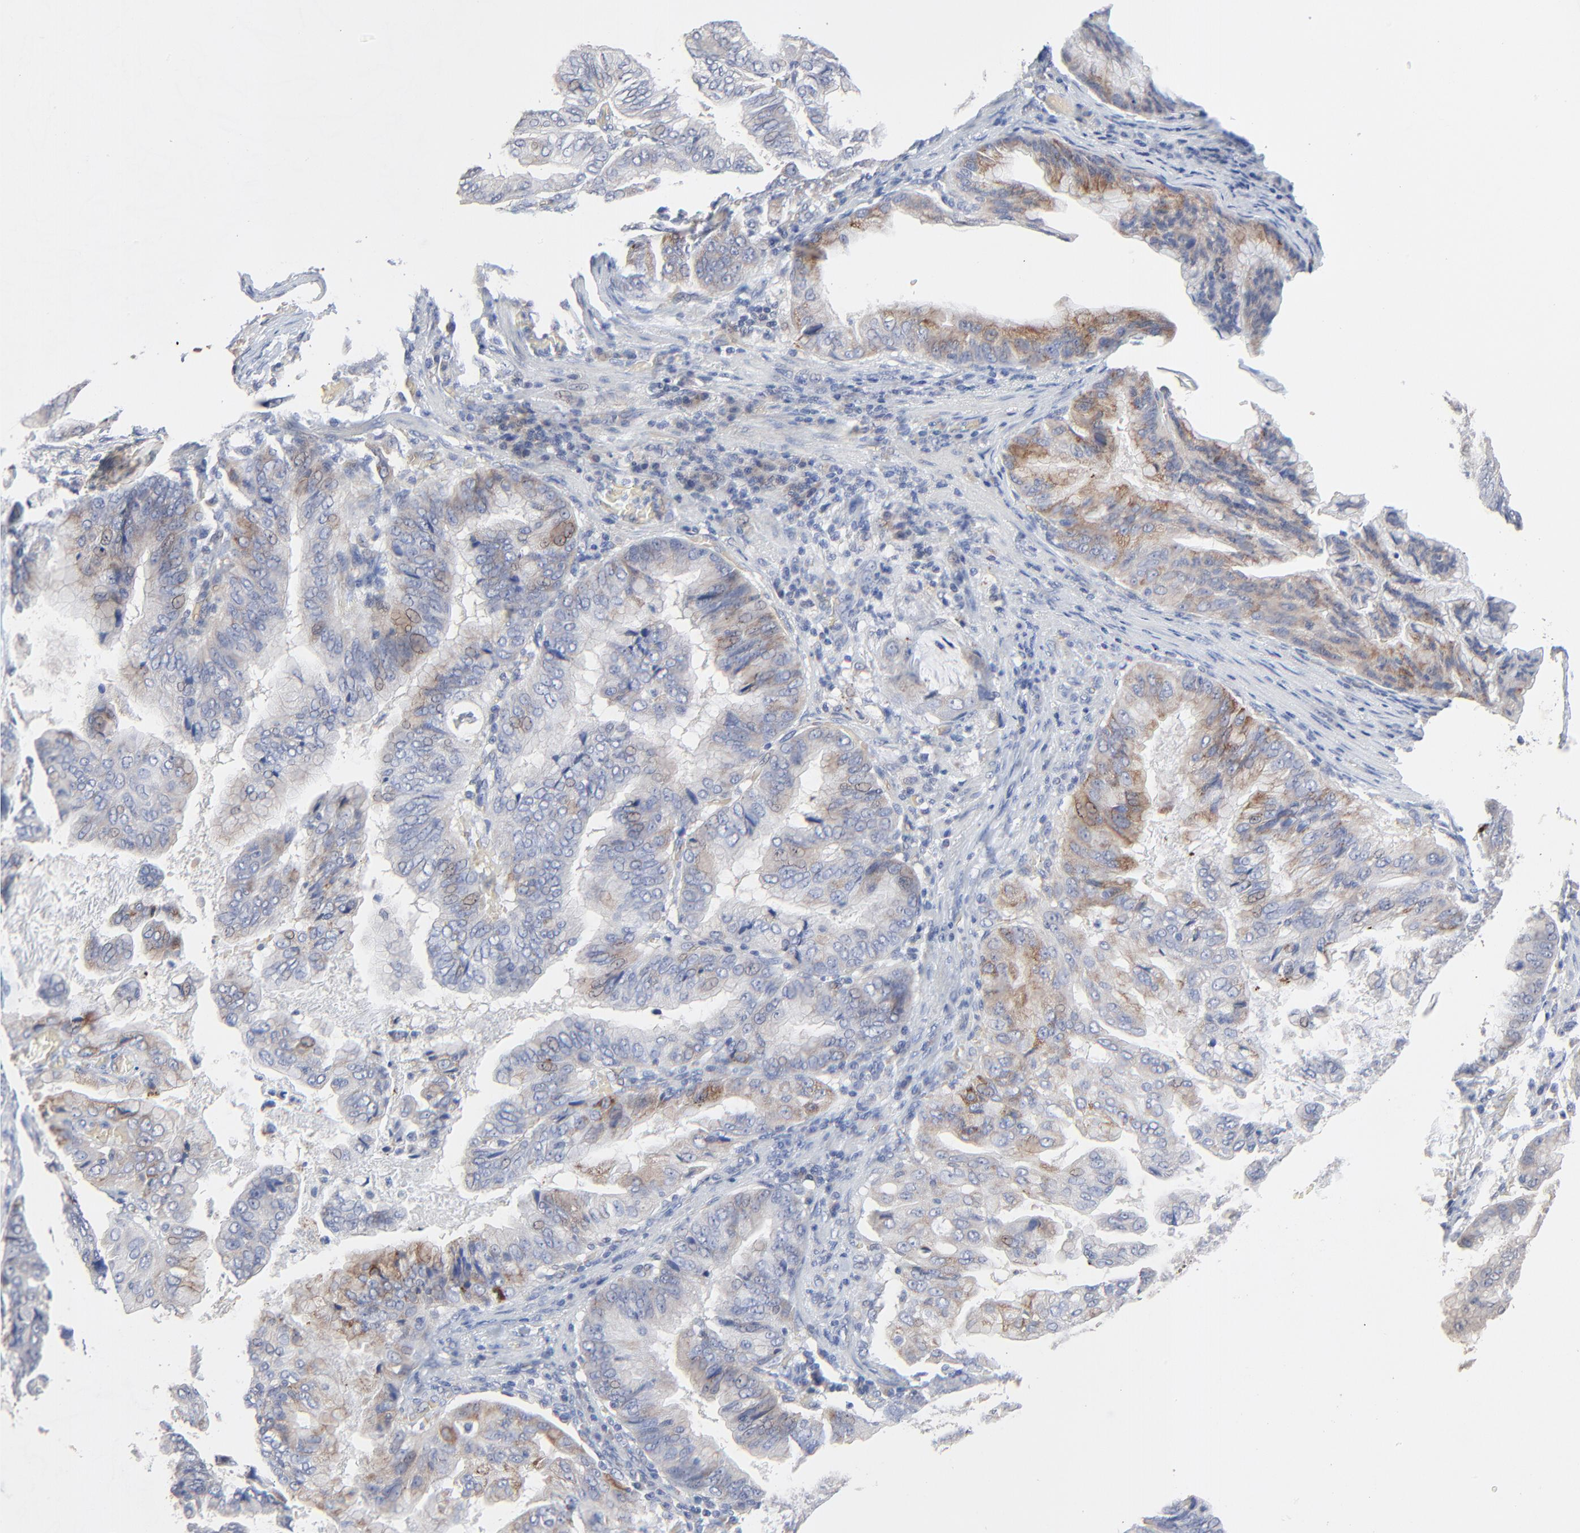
{"staining": {"intensity": "moderate", "quantity": "25%-75%", "location": "cytoplasmic/membranous"}, "tissue": "stomach cancer", "cell_type": "Tumor cells", "image_type": "cancer", "snomed": [{"axis": "morphology", "description": "Adenocarcinoma, NOS"}, {"axis": "topography", "description": "Stomach, upper"}], "caption": "Protein expression analysis of adenocarcinoma (stomach) shows moderate cytoplasmic/membranous expression in about 25%-75% of tumor cells. The staining was performed using DAB to visualize the protein expression in brown, while the nuclei were stained in blue with hematoxylin (Magnification: 20x).", "gene": "FANCB", "patient": {"sex": "male", "age": 80}}